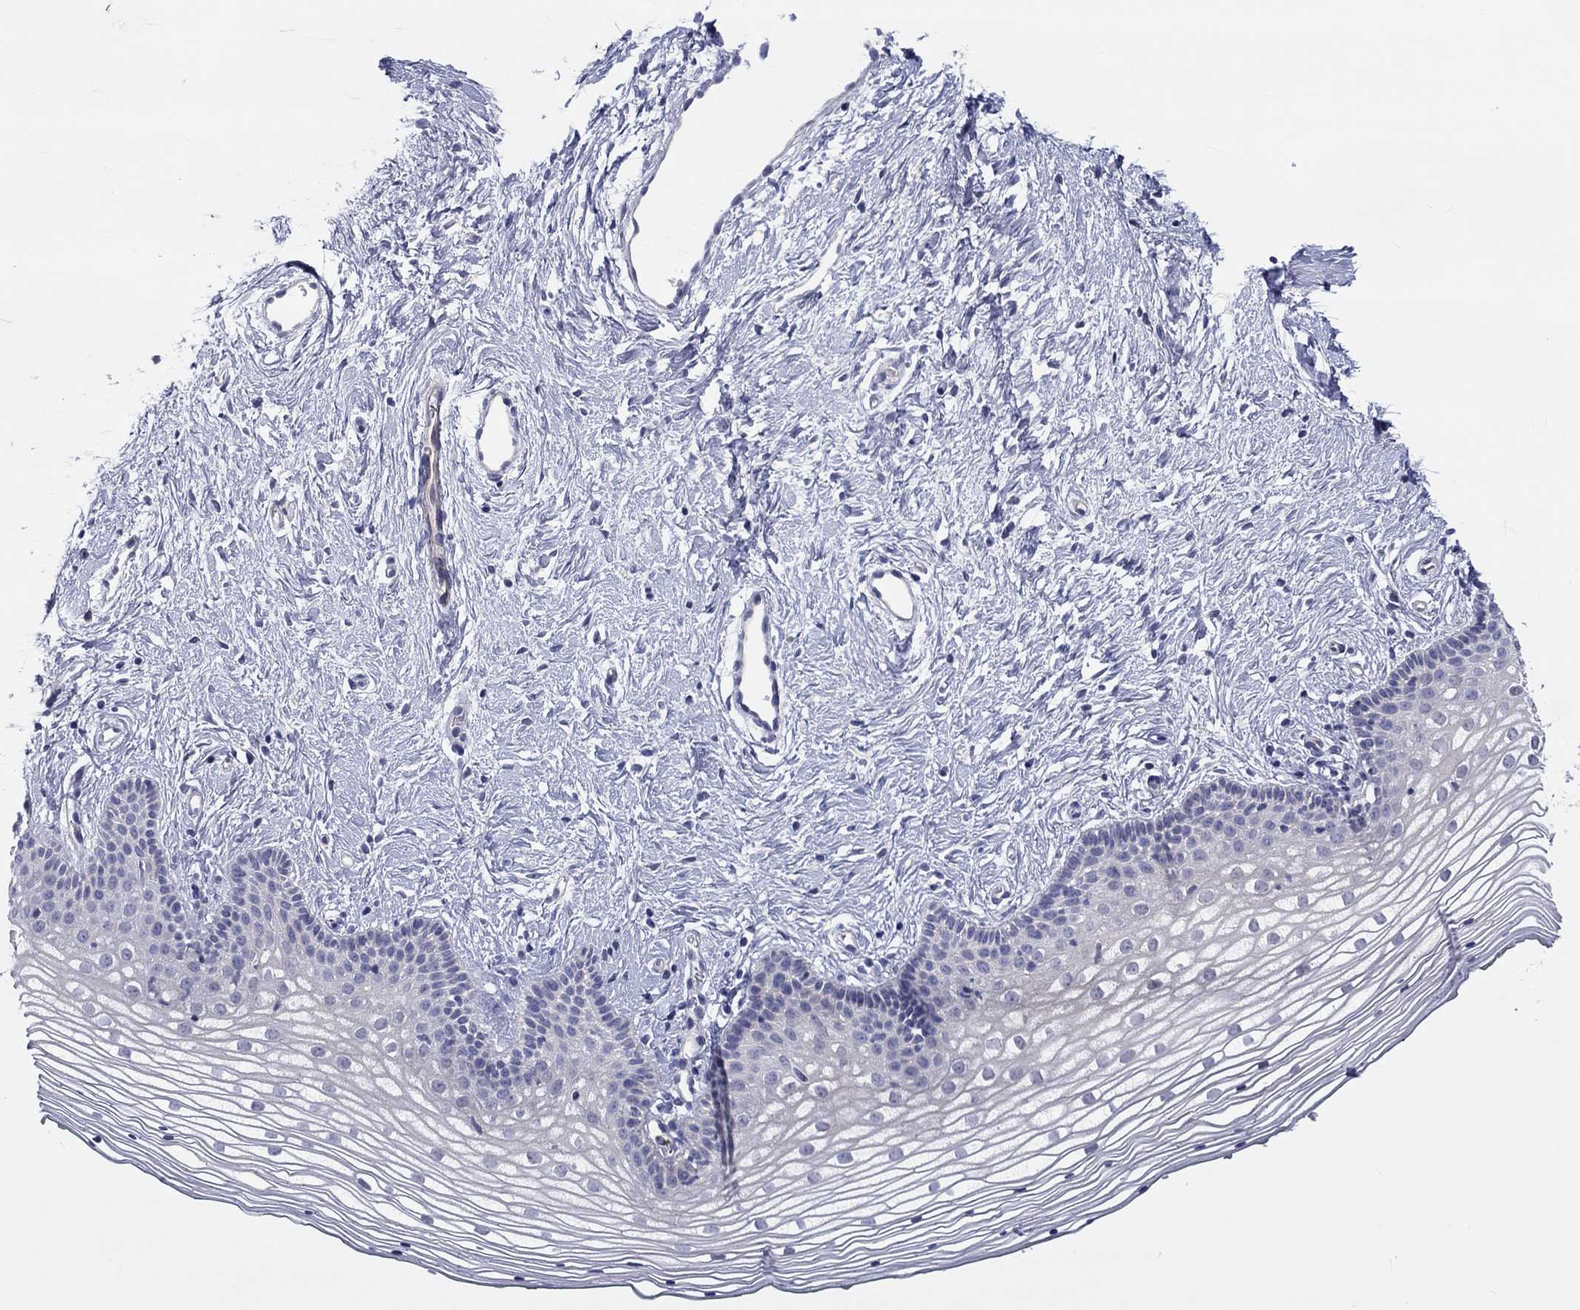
{"staining": {"intensity": "negative", "quantity": "none", "location": "none"}, "tissue": "vagina", "cell_type": "Squamous epithelial cells", "image_type": "normal", "snomed": [{"axis": "morphology", "description": "Normal tissue, NOS"}, {"axis": "topography", "description": "Vagina"}], "caption": "Immunohistochemistry of unremarkable vagina reveals no expression in squamous epithelial cells. (DAB (3,3'-diaminobenzidine) IHC visualized using brightfield microscopy, high magnification).", "gene": "ABCG4", "patient": {"sex": "female", "age": 36}}